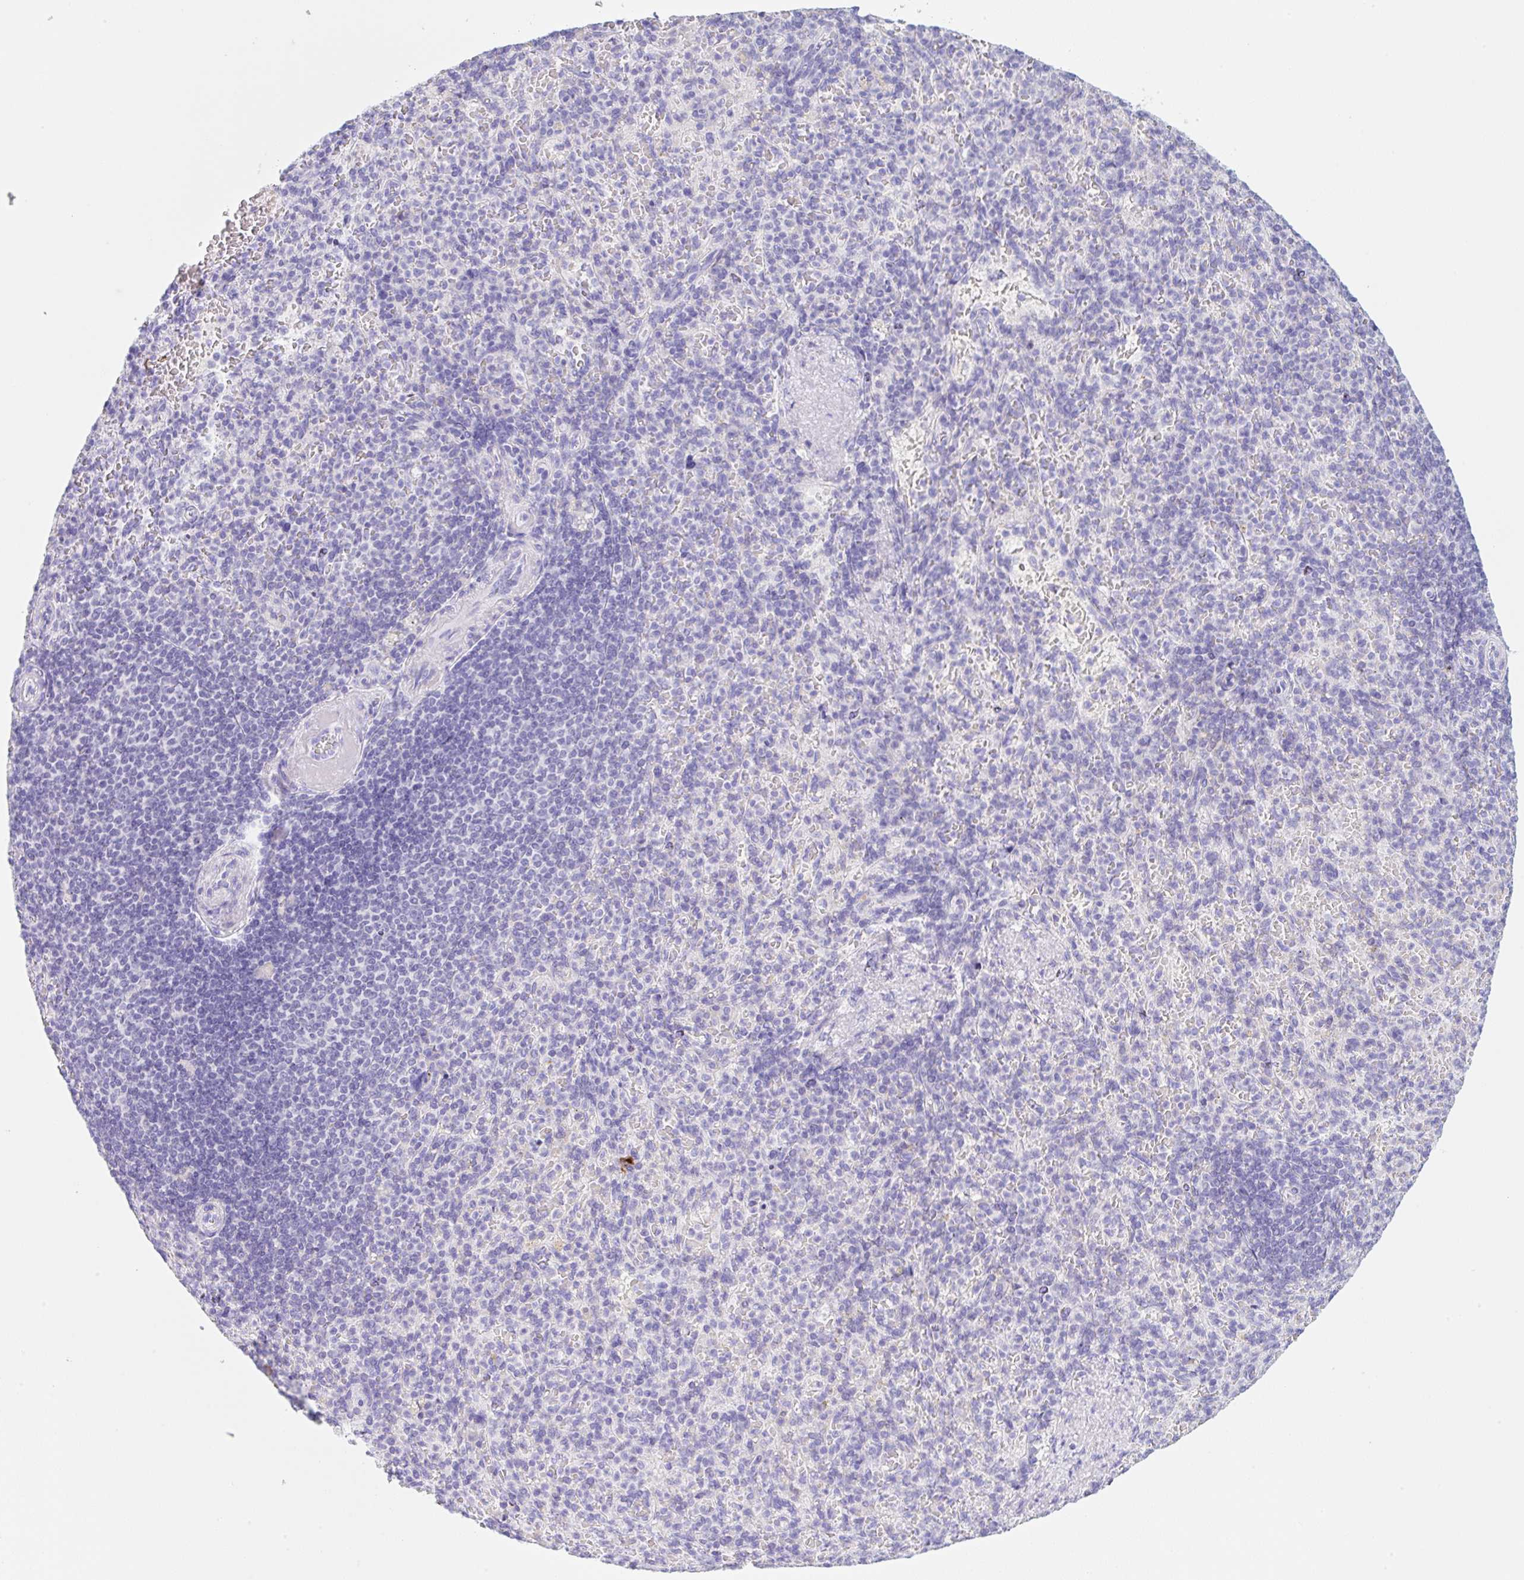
{"staining": {"intensity": "negative", "quantity": "none", "location": "none"}, "tissue": "spleen", "cell_type": "Cells in red pulp", "image_type": "normal", "snomed": [{"axis": "morphology", "description": "Normal tissue, NOS"}, {"axis": "topography", "description": "Spleen"}], "caption": "An immunohistochemistry (IHC) photomicrograph of benign spleen is shown. There is no staining in cells in red pulp of spleen.", "gene": "KLK8", "patient": {"sex": "female", "age": 74}}